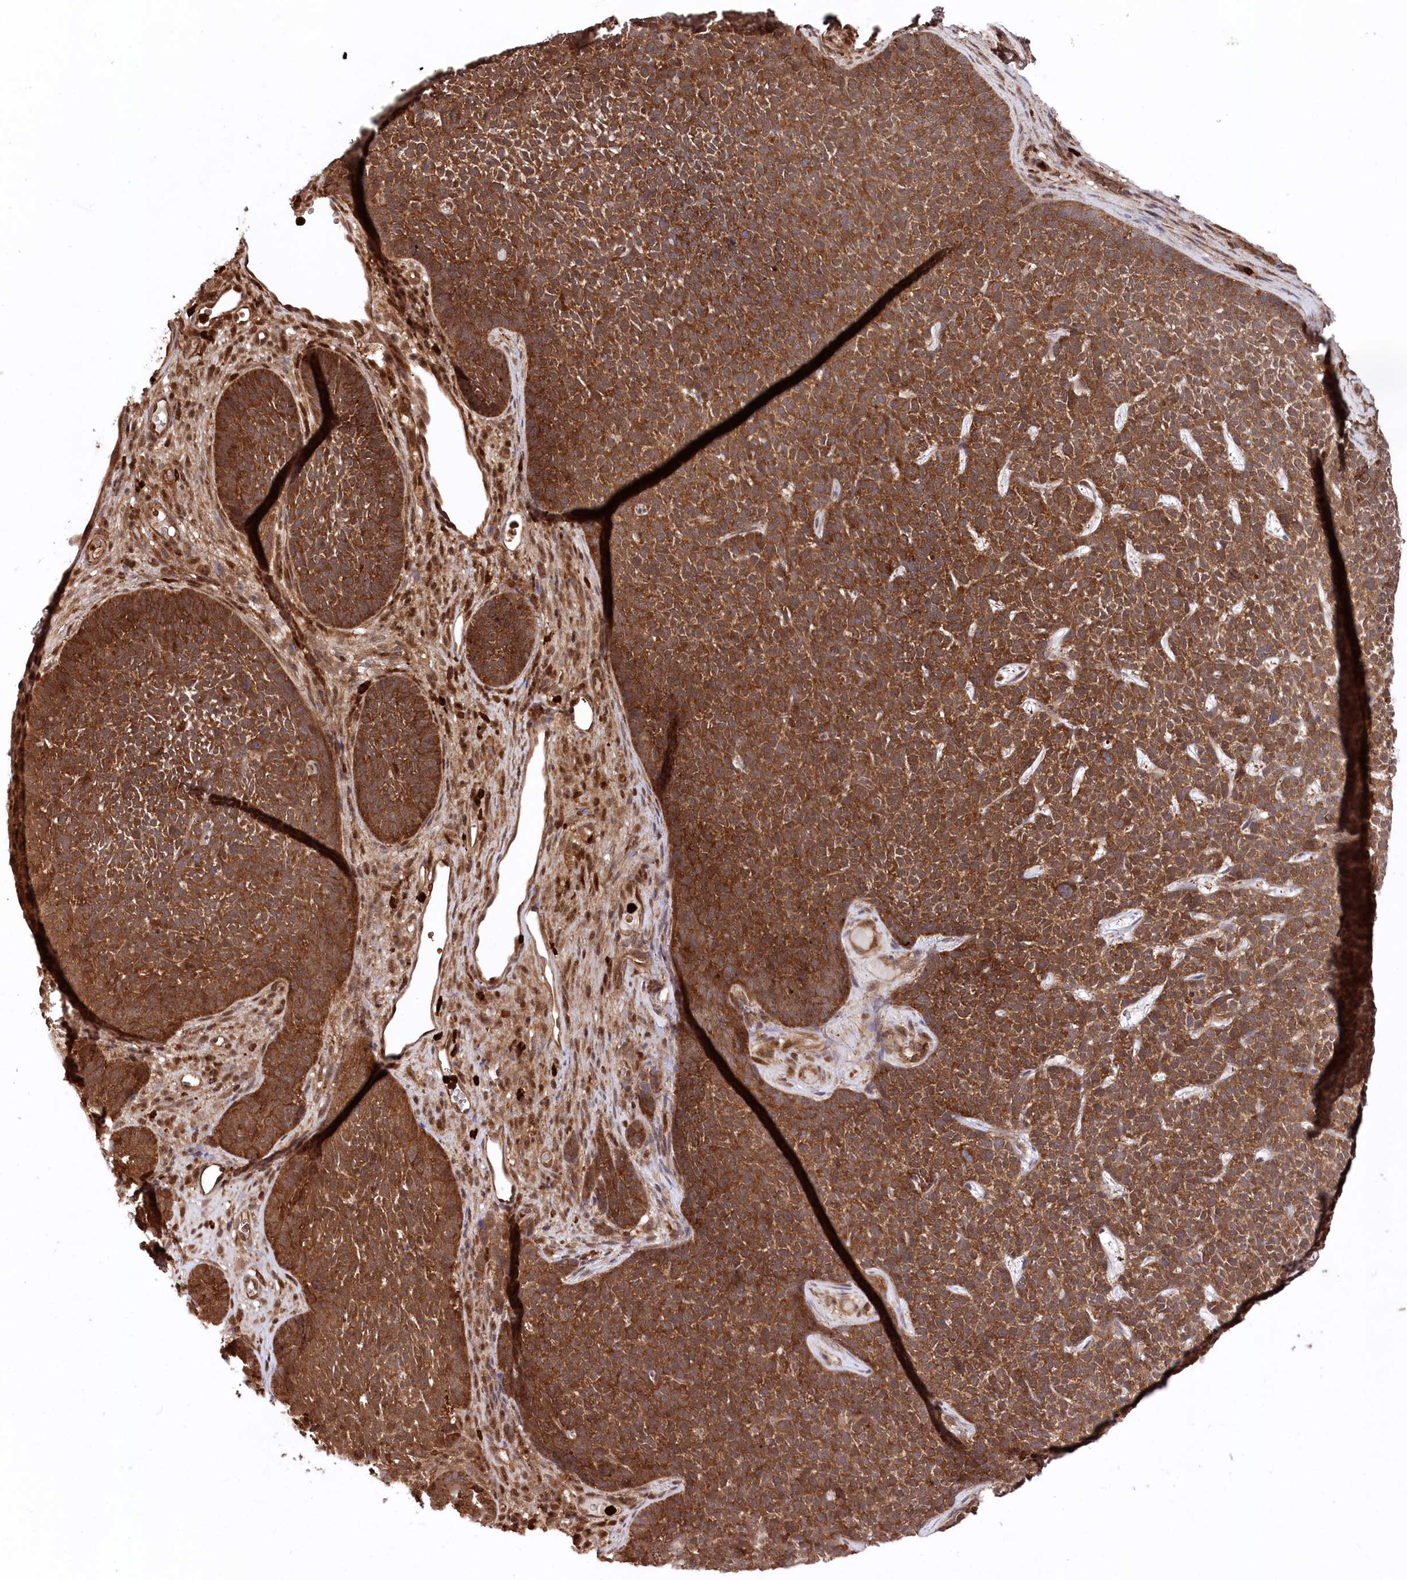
{"staining": {"intensity": "strong", "quantity": ">75%", "location": "cytoplasmic/membranous"}, "tissue": "skin cancer", "cell_type": "Tumor cells", "image_type": "cancer", "snomed": [{"axis": "morphology", "description": "Basal cell carcinoma"}, {"axis": "topography", "description": "Skin"}], "caption": "Tumor cells reveal high levels of strong cytoplasmic/membranous positivity in about >75% of cells in skin cancer.", "gene": "LSG1", "patient": {"sex": "female", "age": 84}}